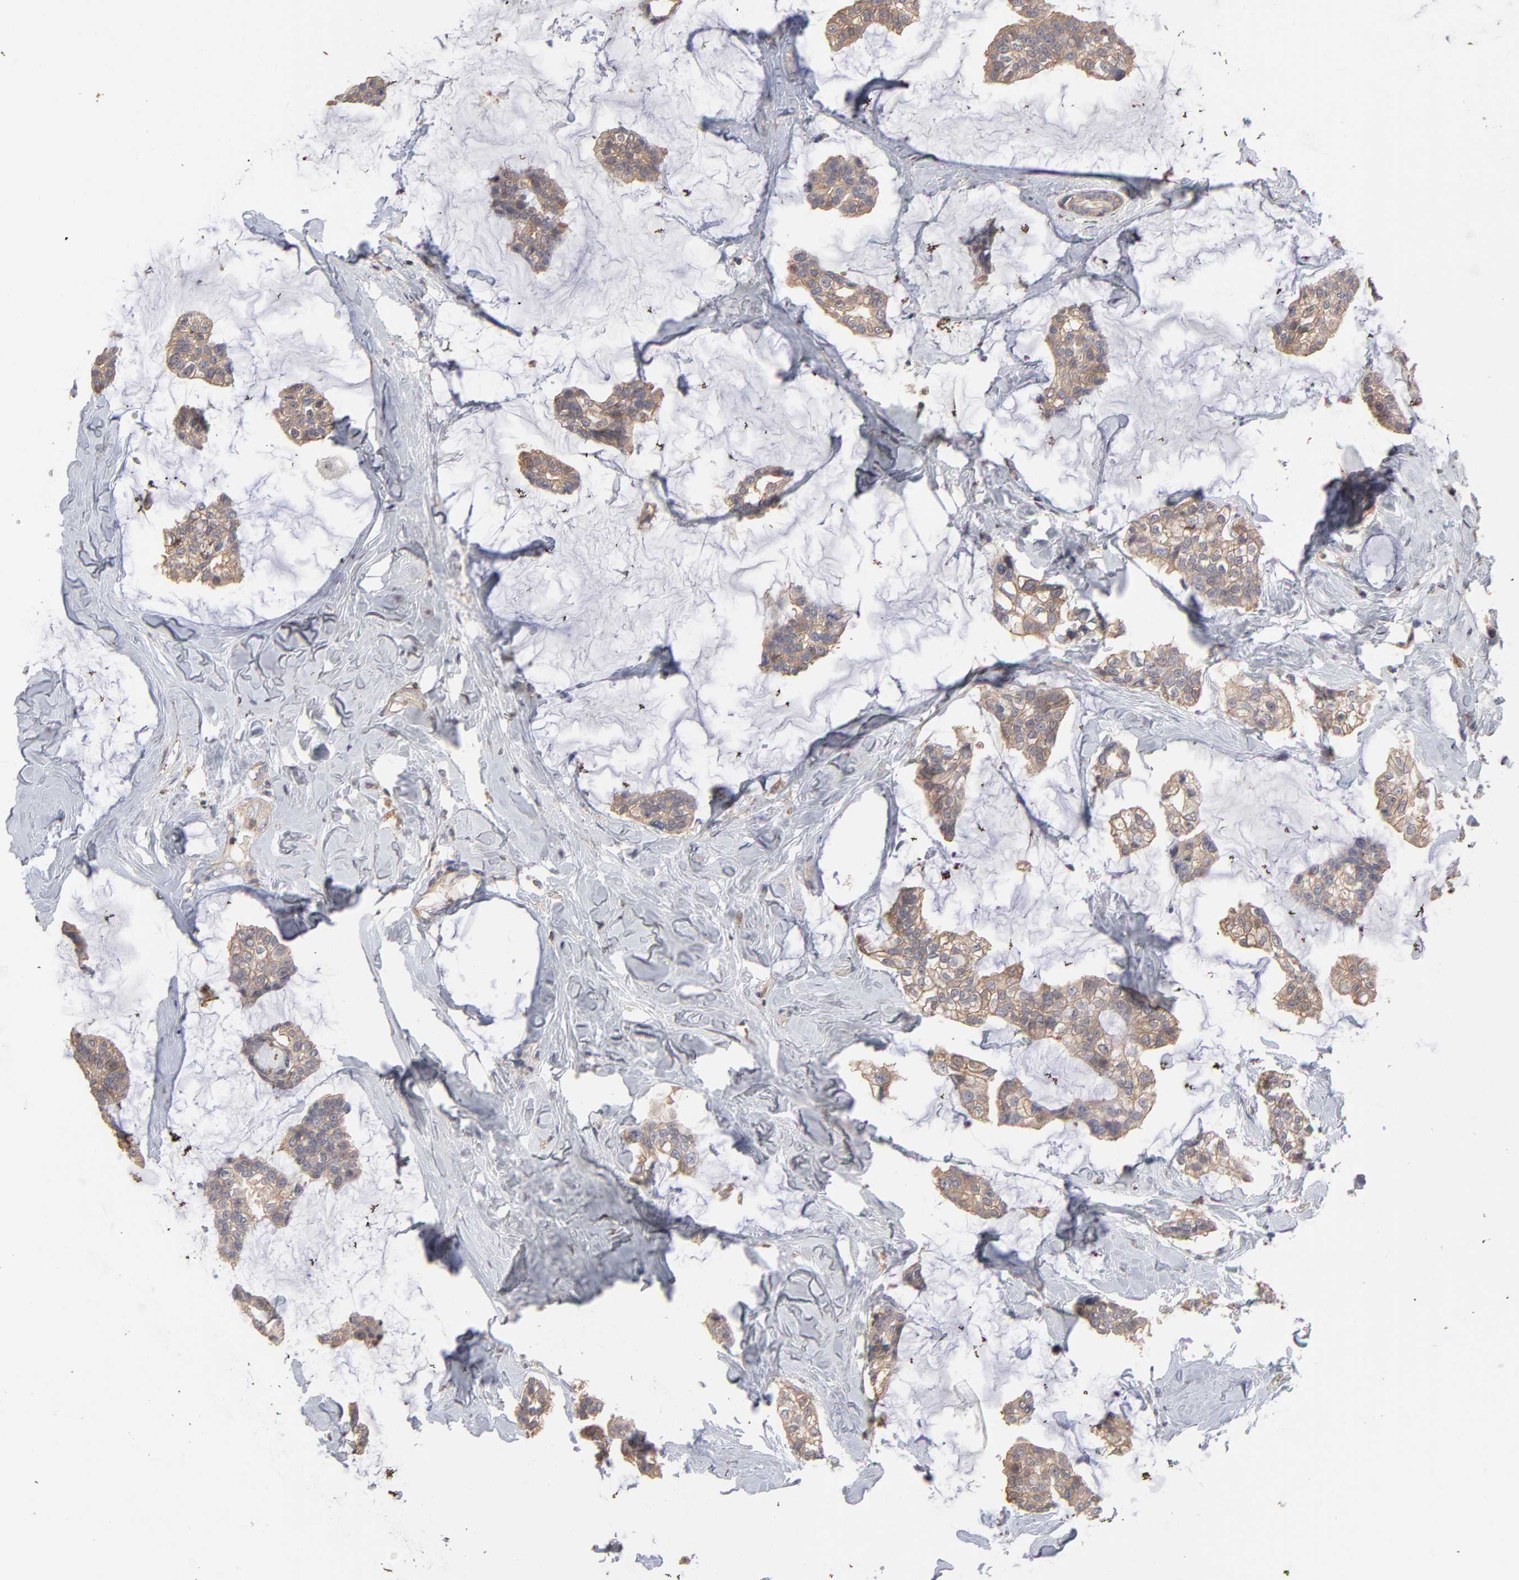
{"staining": {"intensity": "moderate", "quantity": ">75%", "location": "cytoplasmic/membranous"}, "tissue": "breast cancer", "cell_type": "Tumor cells", "image_type": "cancer", "snomed": [{"axis": "morphology", "description": "Duct carcinoma"}, {"axis": "topography", "description": "Breast"}], "caption": "DAB immunohistochemical staining of breast cancer (invasive ductal carcinoma) exhibits moderate cytoplasmic/membranous protein positivity in about >75% of tumor cells.", "gene": "TANGO2", "patient": {"sex": "female", "age": 93}}